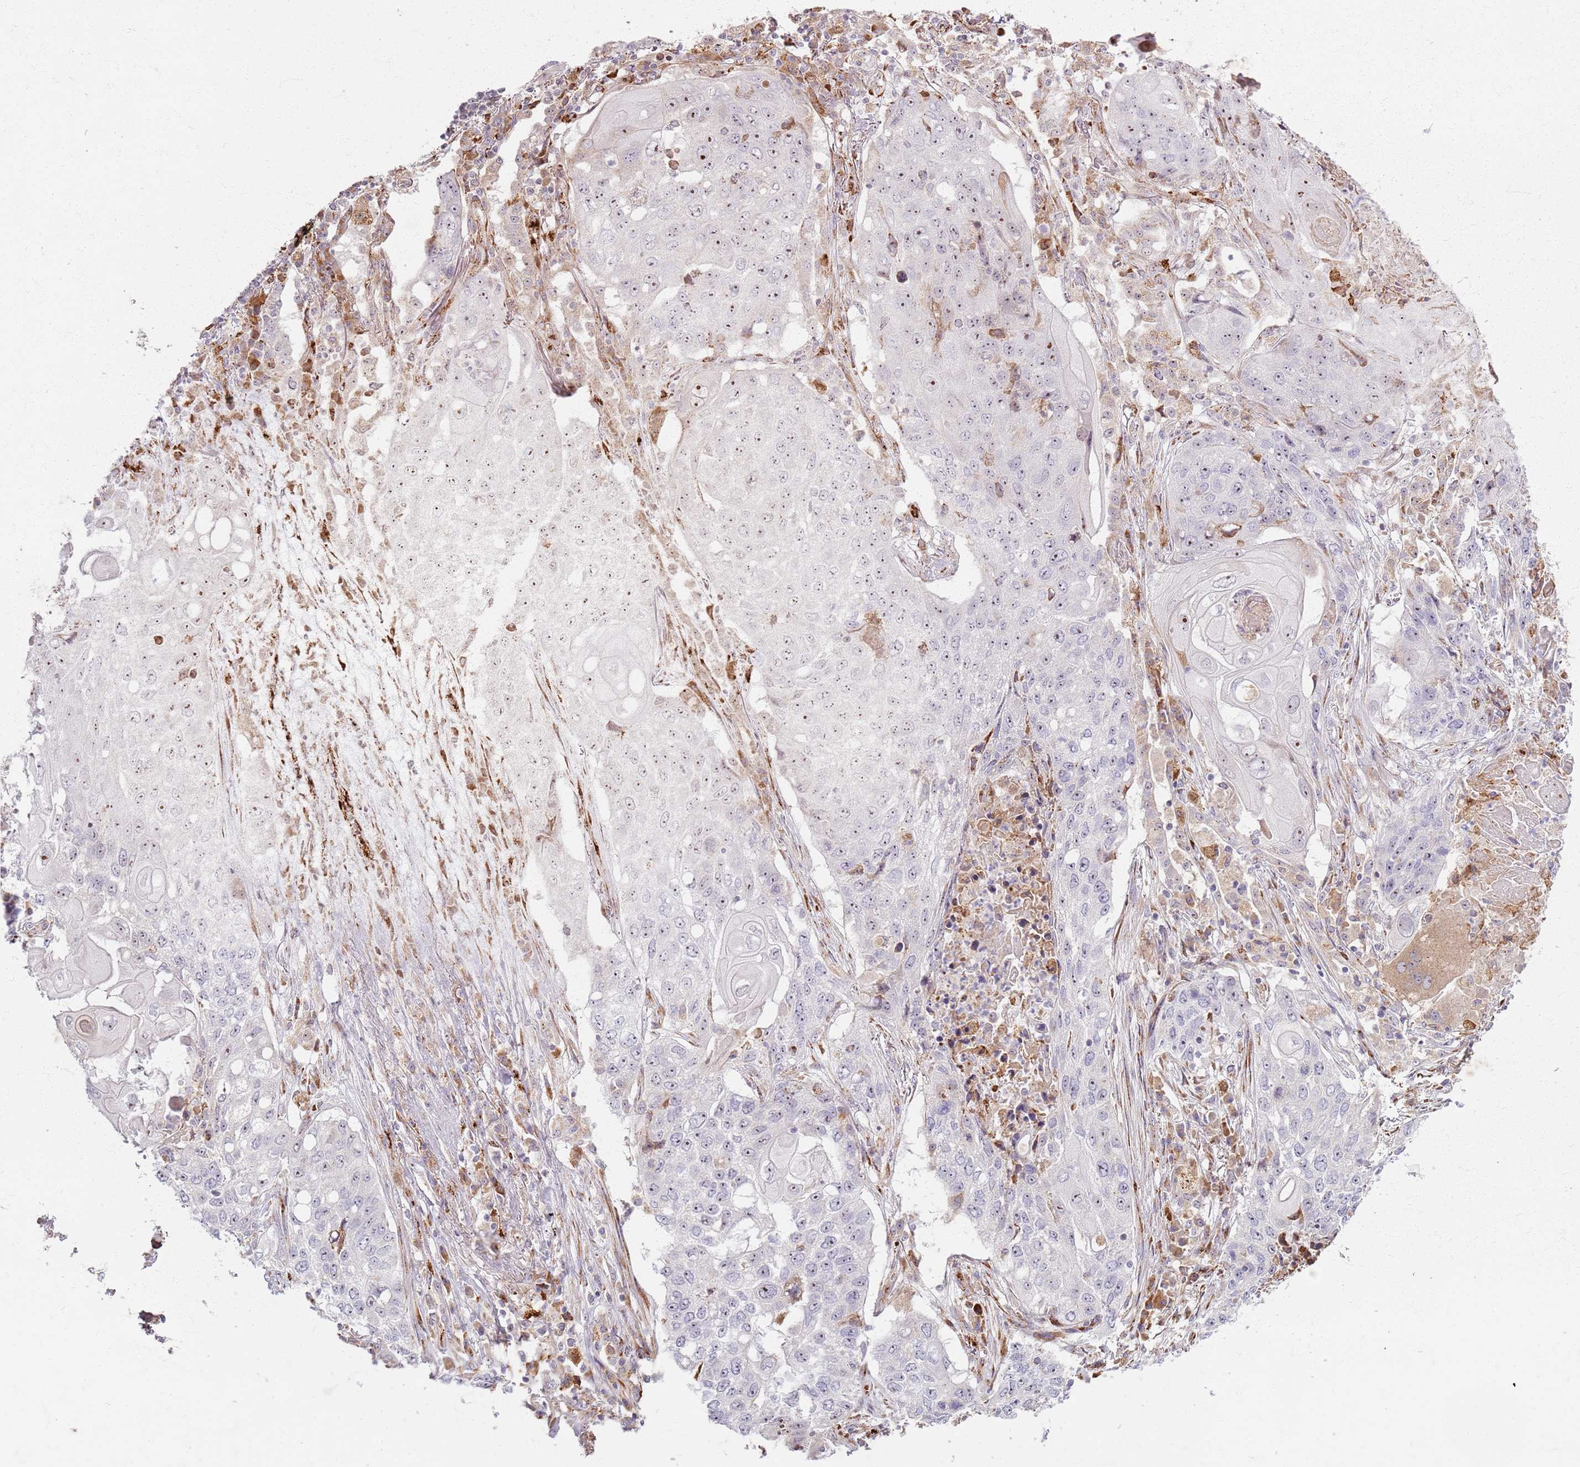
{"staining": {"intensity": "moderate", "quantity": "<25%", "location": "nuclear"}, "tissue": "lung cancer", "cell_type": "Tumor cells", "image_type": "cancer", "snomed": [{"axis": "morphology", "description": "Squamous cell carcinoma, NOS"}, {"axis": "topography", "description": "Lung"}], "caption": "Immunohistochemistry micrograph of squamous cell carcinoma (lung) stained for a protein (brown), which demonstrates low levels of moderate nuclear positivity in approximately <25% of tumor cells.", "gene": "KRI1", "patient": {"sex": "female", "age": 63}}